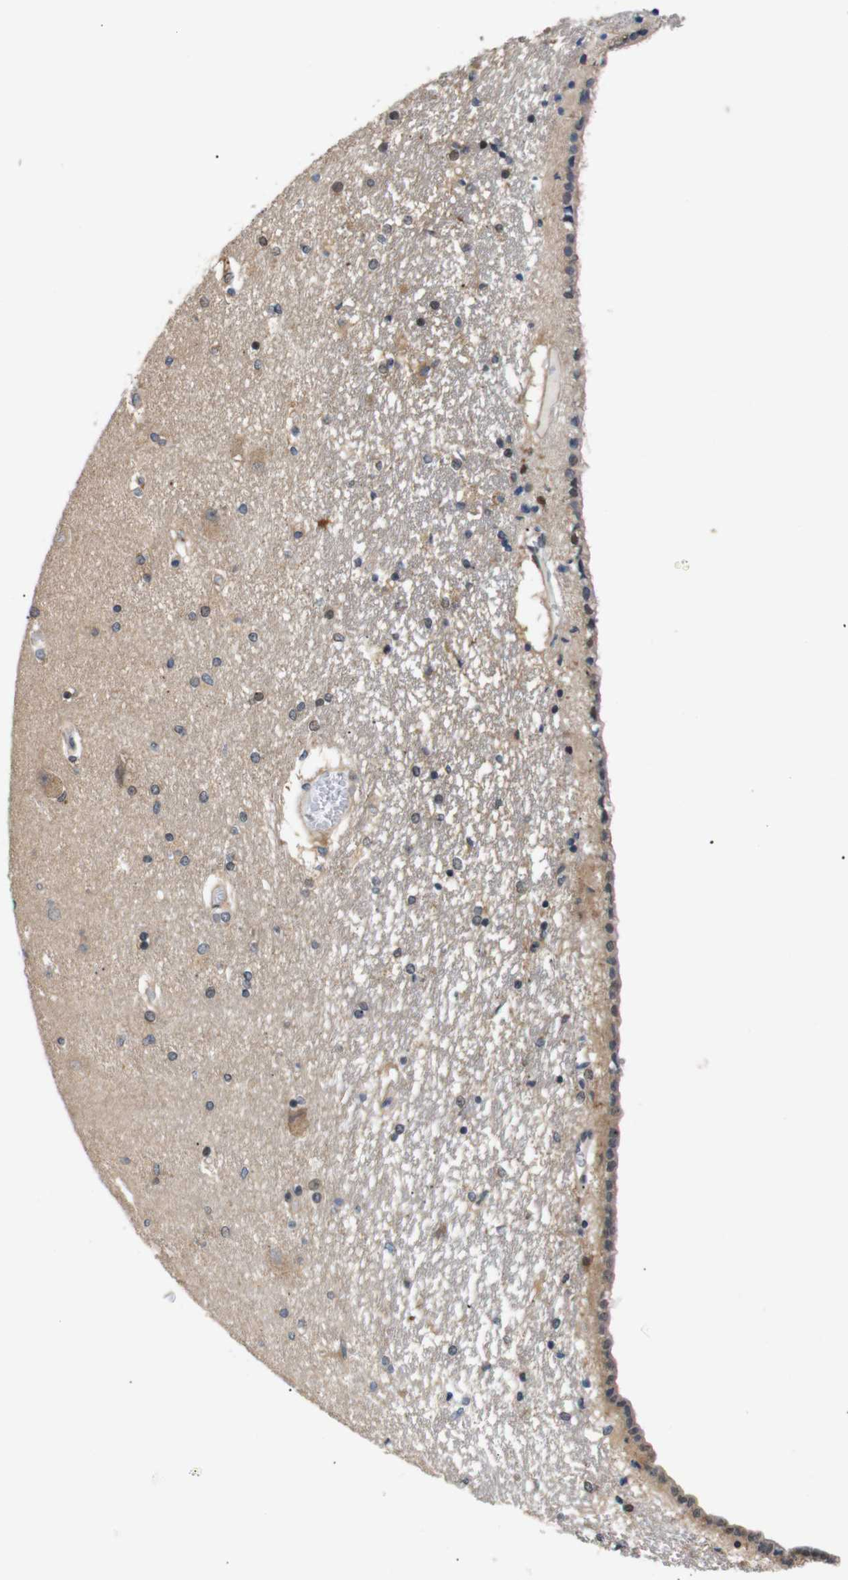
{"staining": {"intensity": "moderate", "quantity": "<25%", "location": "nuclear"}, "tissue": "hippocampus", "cell_type": "Glial cells", "image_type": "normal", "snomed": [{"axis": "morphology", "description": "Normal tissue, NOS"}, {"axis": "topography", "description": "Hippocampus"}], "caption": "Normal hippocampus exhibits moderate nuclear staining in approximately <25% of glial cells The protein is stained brown, and the nuclei are stained in blue (DAB IHC with brightfield microscopy, high magnification)..", "gene": "BRWD3", "patient": {"sex": "female", "age": 54}}